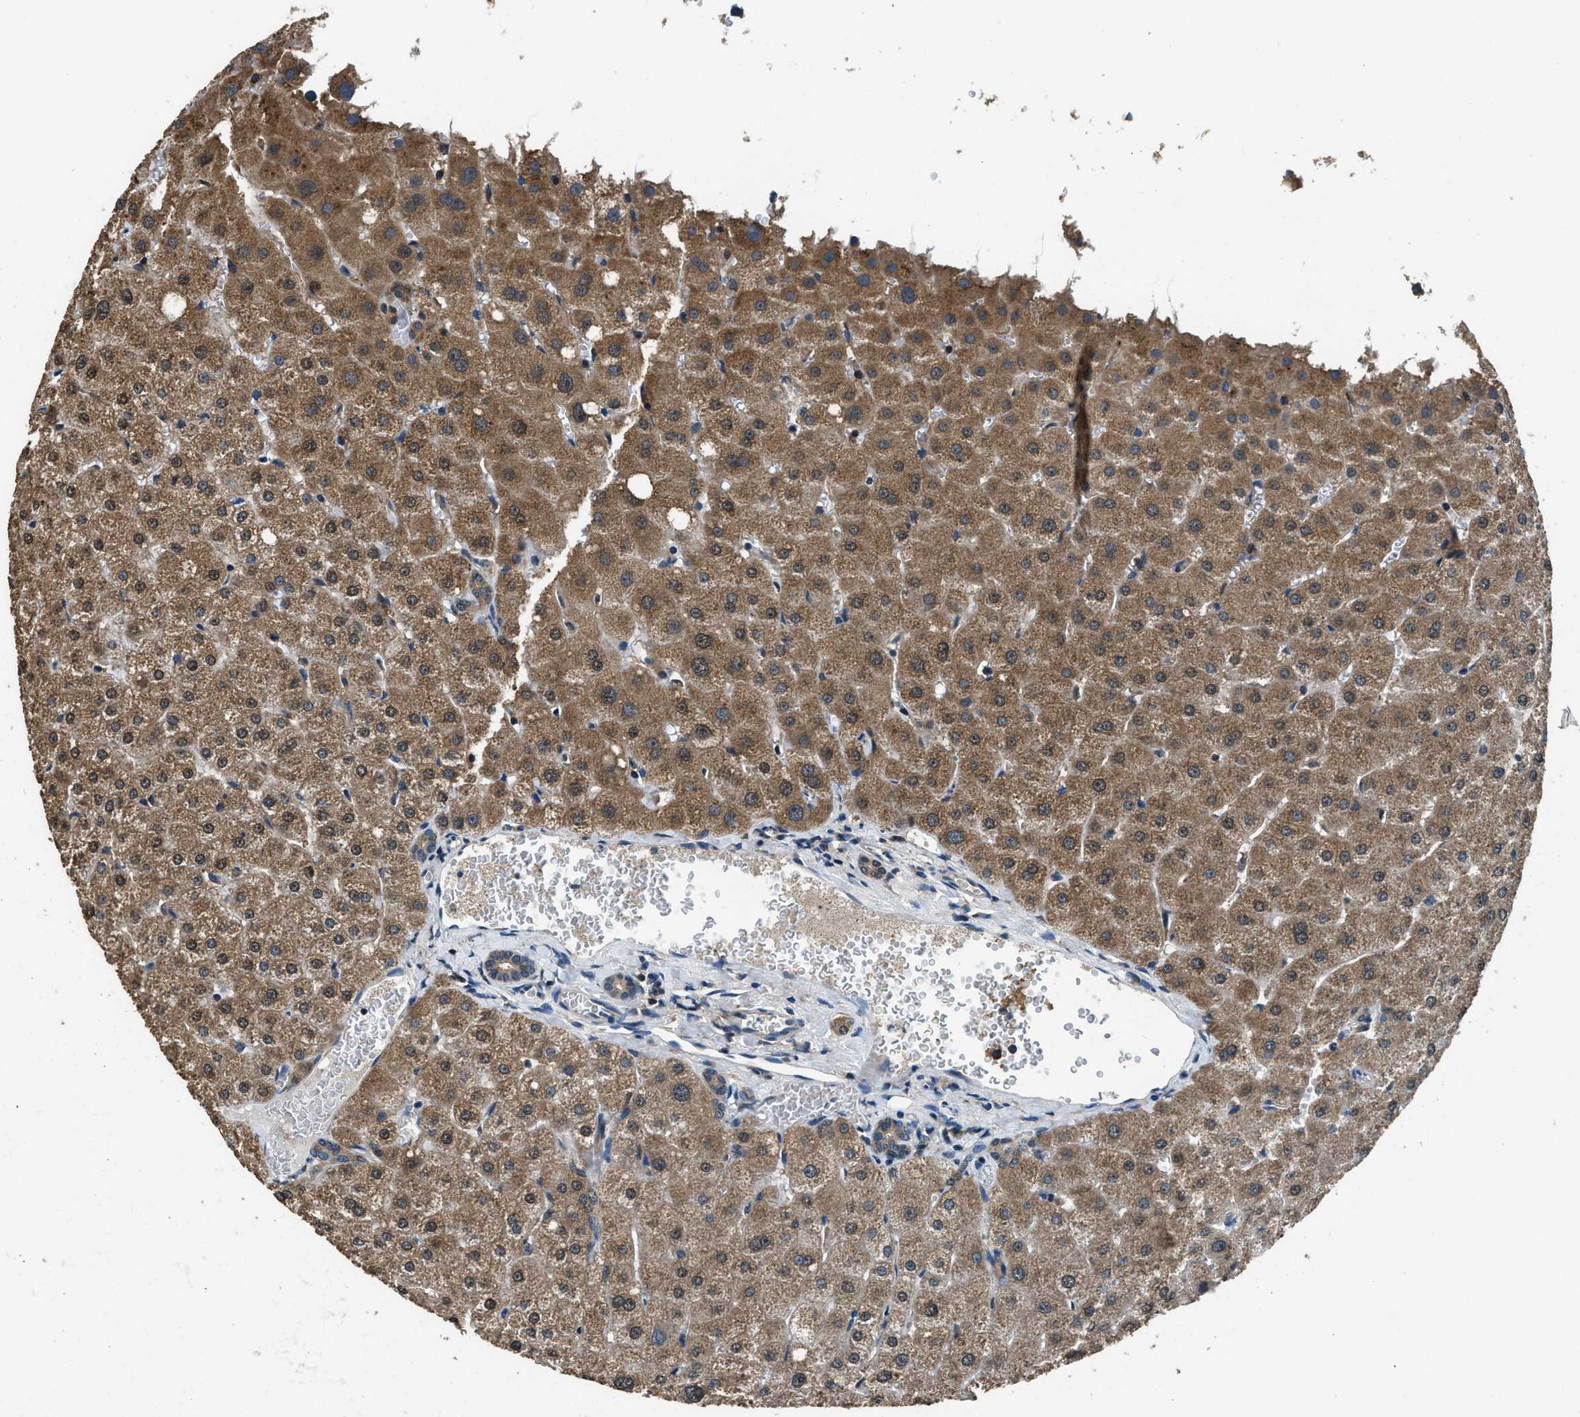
{"staining": {"intensity": "weak", "quantity": "25%-75%", "location": "cytoplasmic/membranous"}, "tissue": "liver", "cell_type": "Cholangiocytes", "image_type": "normal", "snomed": [{"axis": "morphology", "description": "Normal tissue, NOS"}, {"axis": "topography", "description": "Liver"}], "caption": "Protein staining by IHC exhibits weak cytoplasmic/membranous staining in approximately 25%-75% of cholangiocytes in benign liver.", "gene": "ARFGAP2", "patient": {"sex": "male", "age": 73}}